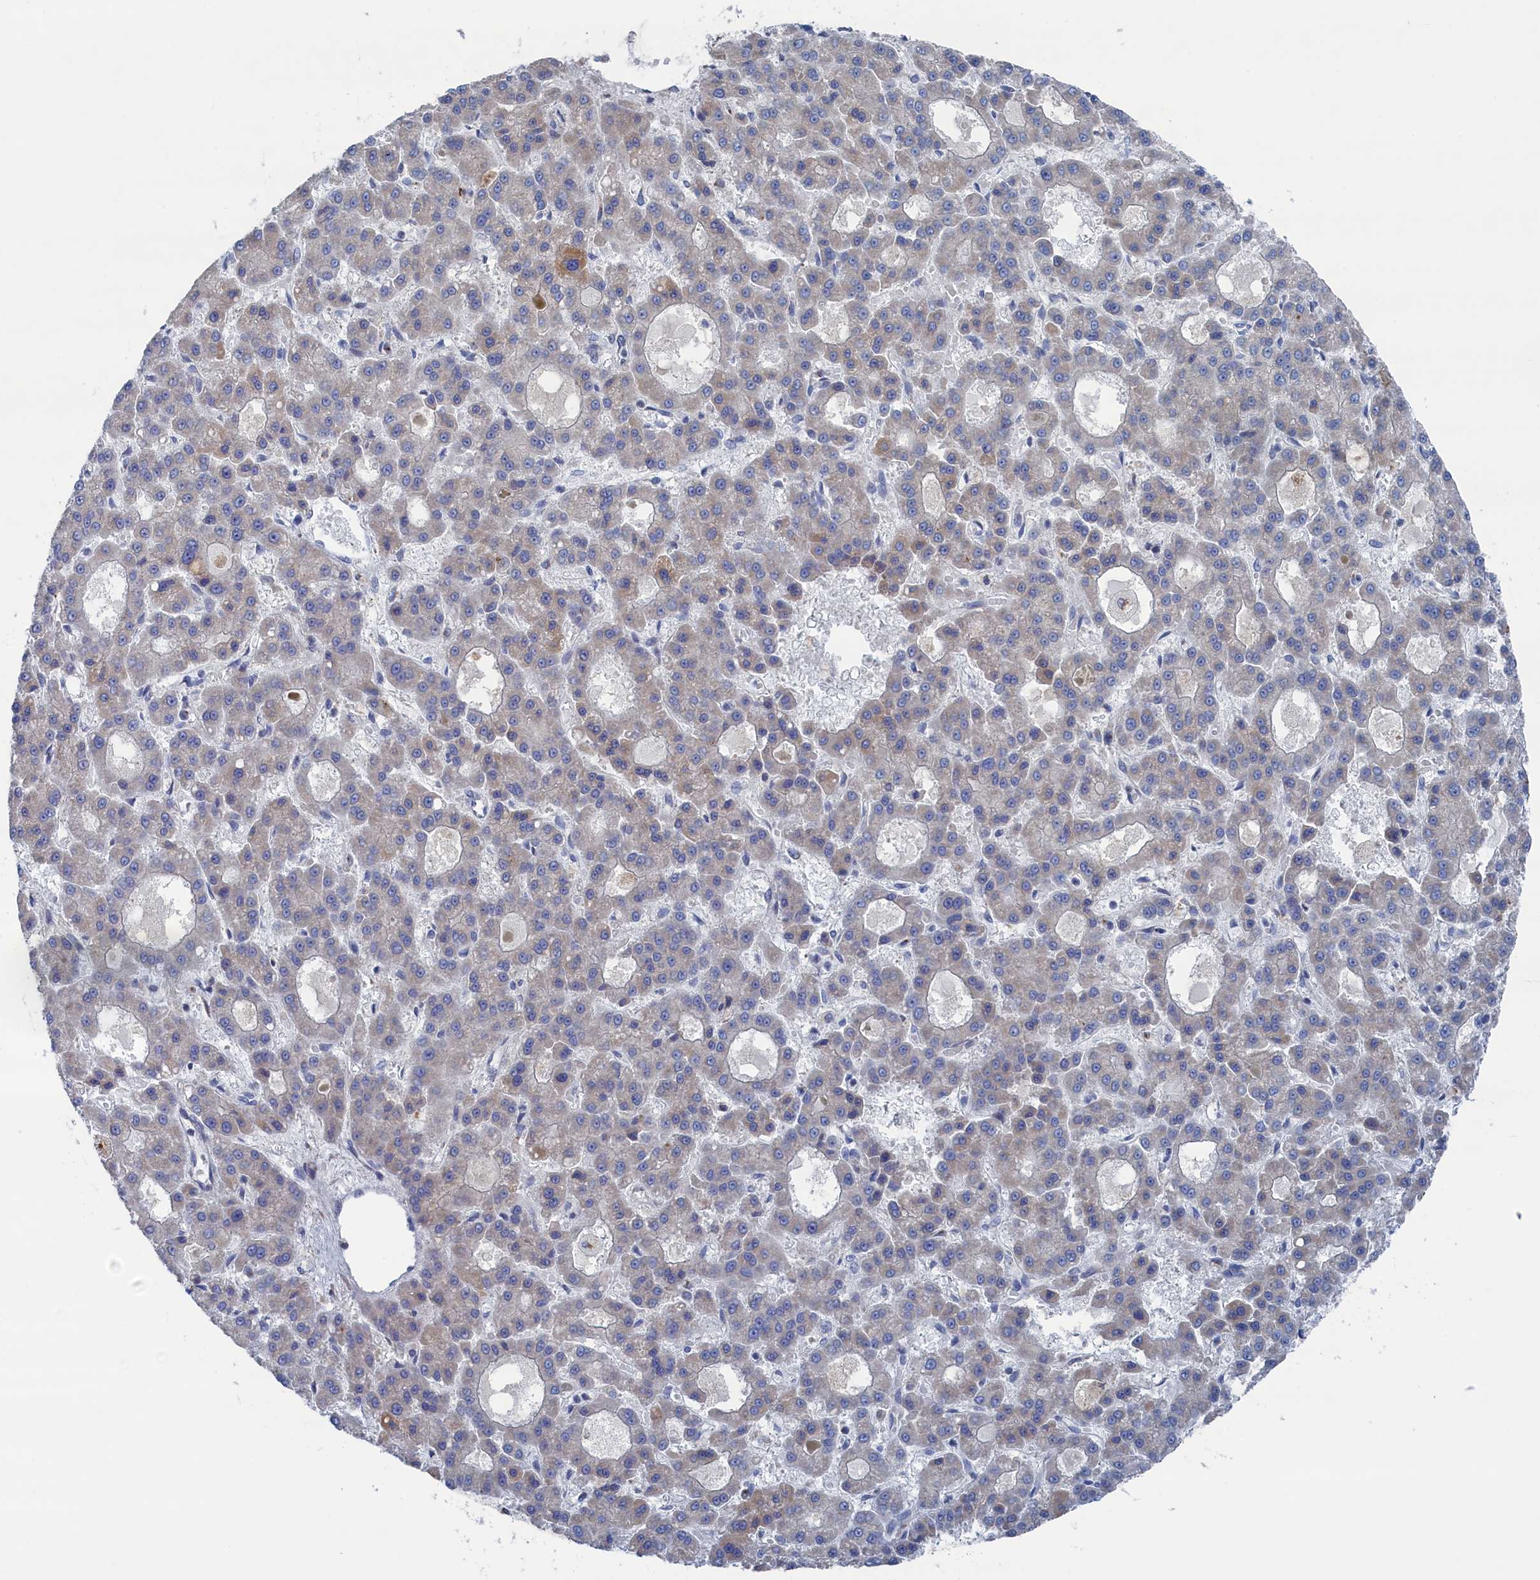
{"staining": {"intensity": "moderate", "quantity": "<25%", "location": "cytoplasmic/membranous"}, "tissue": "liver cancer", "cell_type": "Tumor cells", "image_type": "cancer", "snomed": [{"axis": "morphology", "description": "Carcinoma, Hepatocellular, NOS"}, {"axis": "topography", "description": "Liver"}], "caption": "Immunohistochemistry staining of liver hepatocellular carcinoma, which displays low levels of moderate cytoplasmic/membranous expression in about <25% of tumor cells indicating moderate cytoplasmic/membranous protein staining. The staining was performed using DAB (brown) for protein detection and nuclei were counterstained in hematoxylin (blue).", "gene": "IRX1", "patient": {"sex": "male", "age": 70}}